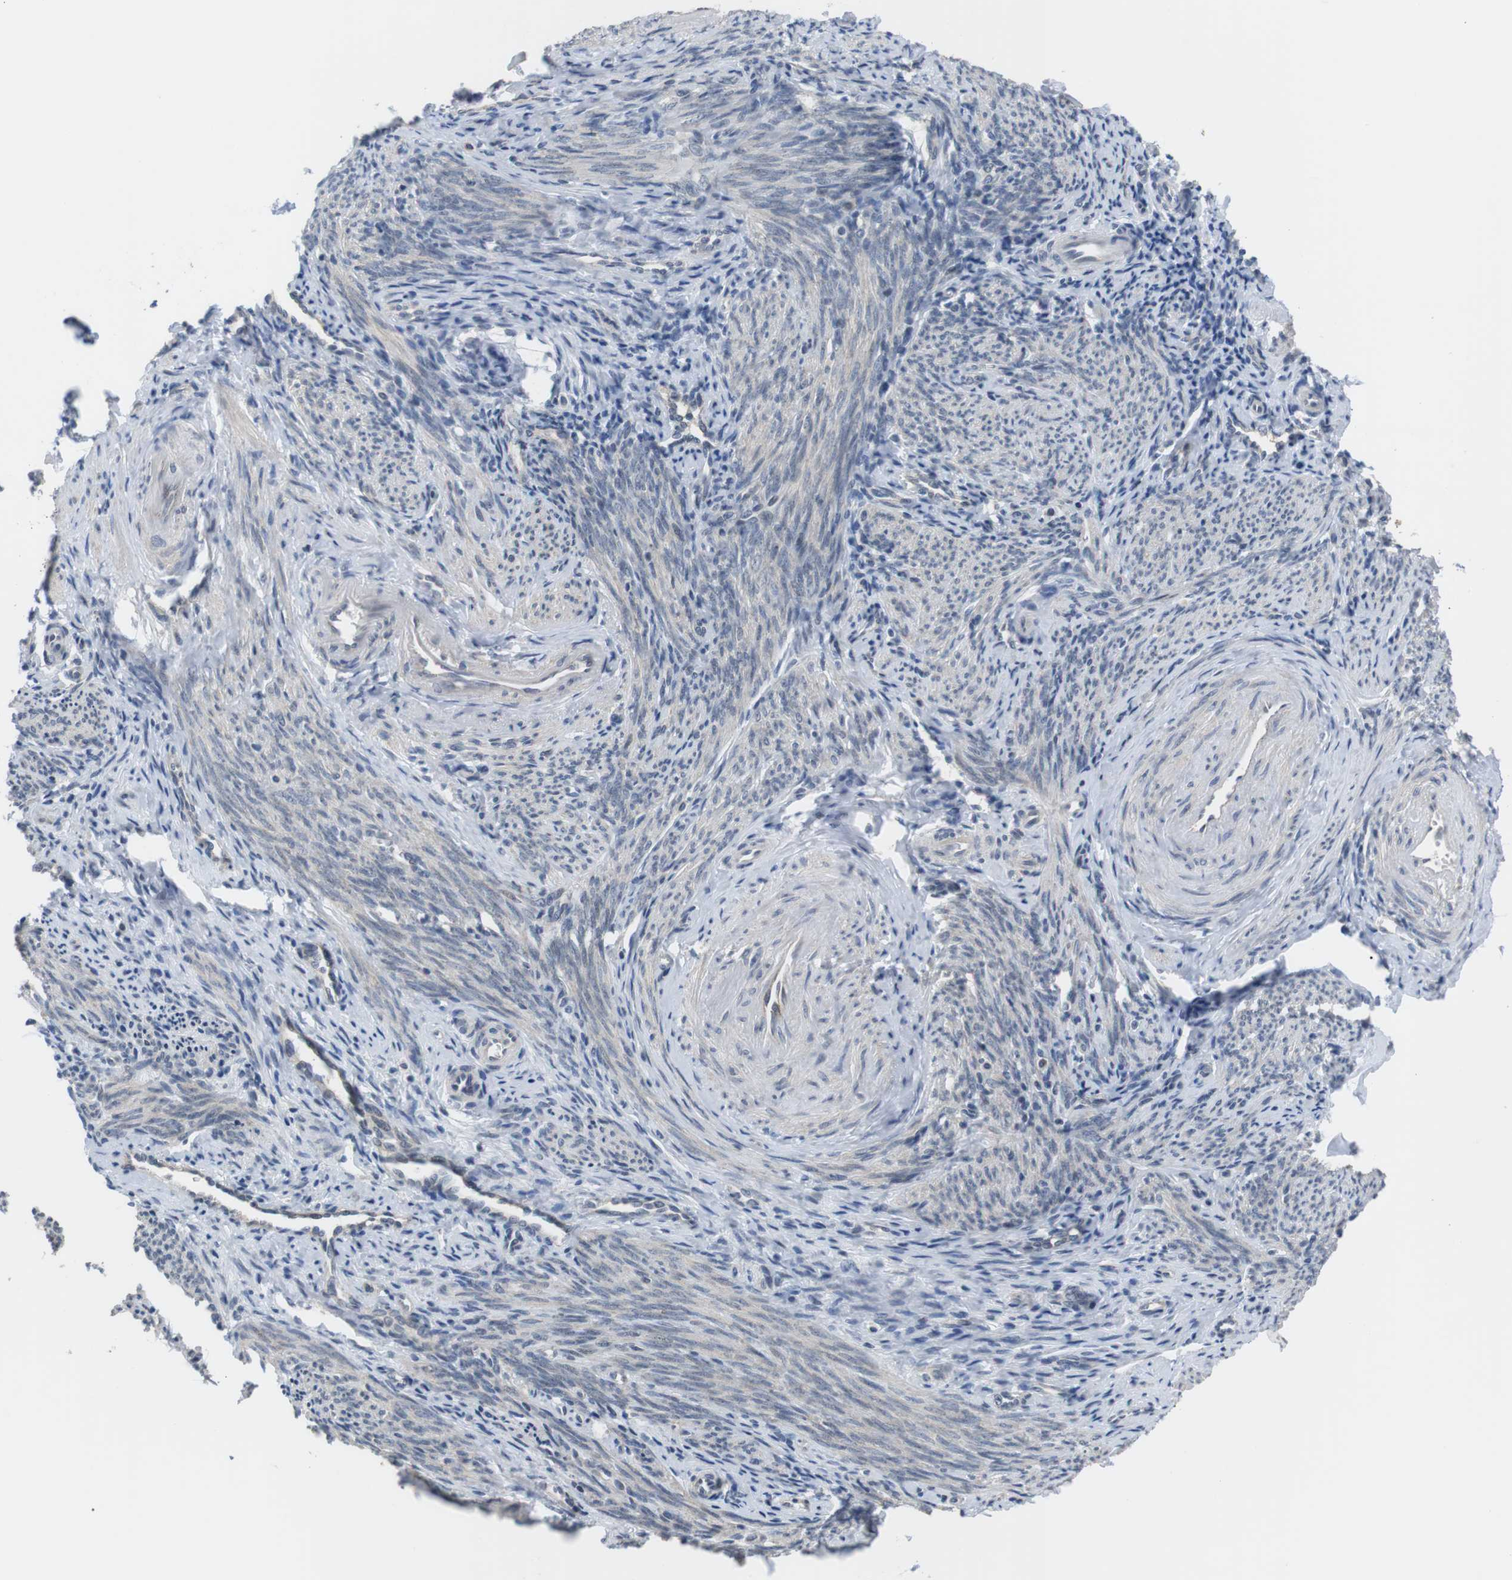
{"staining": {"intensity": "negative", "quantity": "none", "location": "none"}, "tissue": "endometrium", "cell_type": "Cells in endometrial stroma", "image_type": "normal", "snomed": [{"axis": "morphology", "description": "Normal tissue, NOS"}, {"axis": "topography", "description": "Endometrium"}], "caption": "DAB (3,3'-diaminobenzidine) immunohistochemical staining of benign endometrium reveals no significant positivity in cells in endometrial stroma.", "gene": "NECTIN1", "patient": {"sex": "female", "age": 50}}